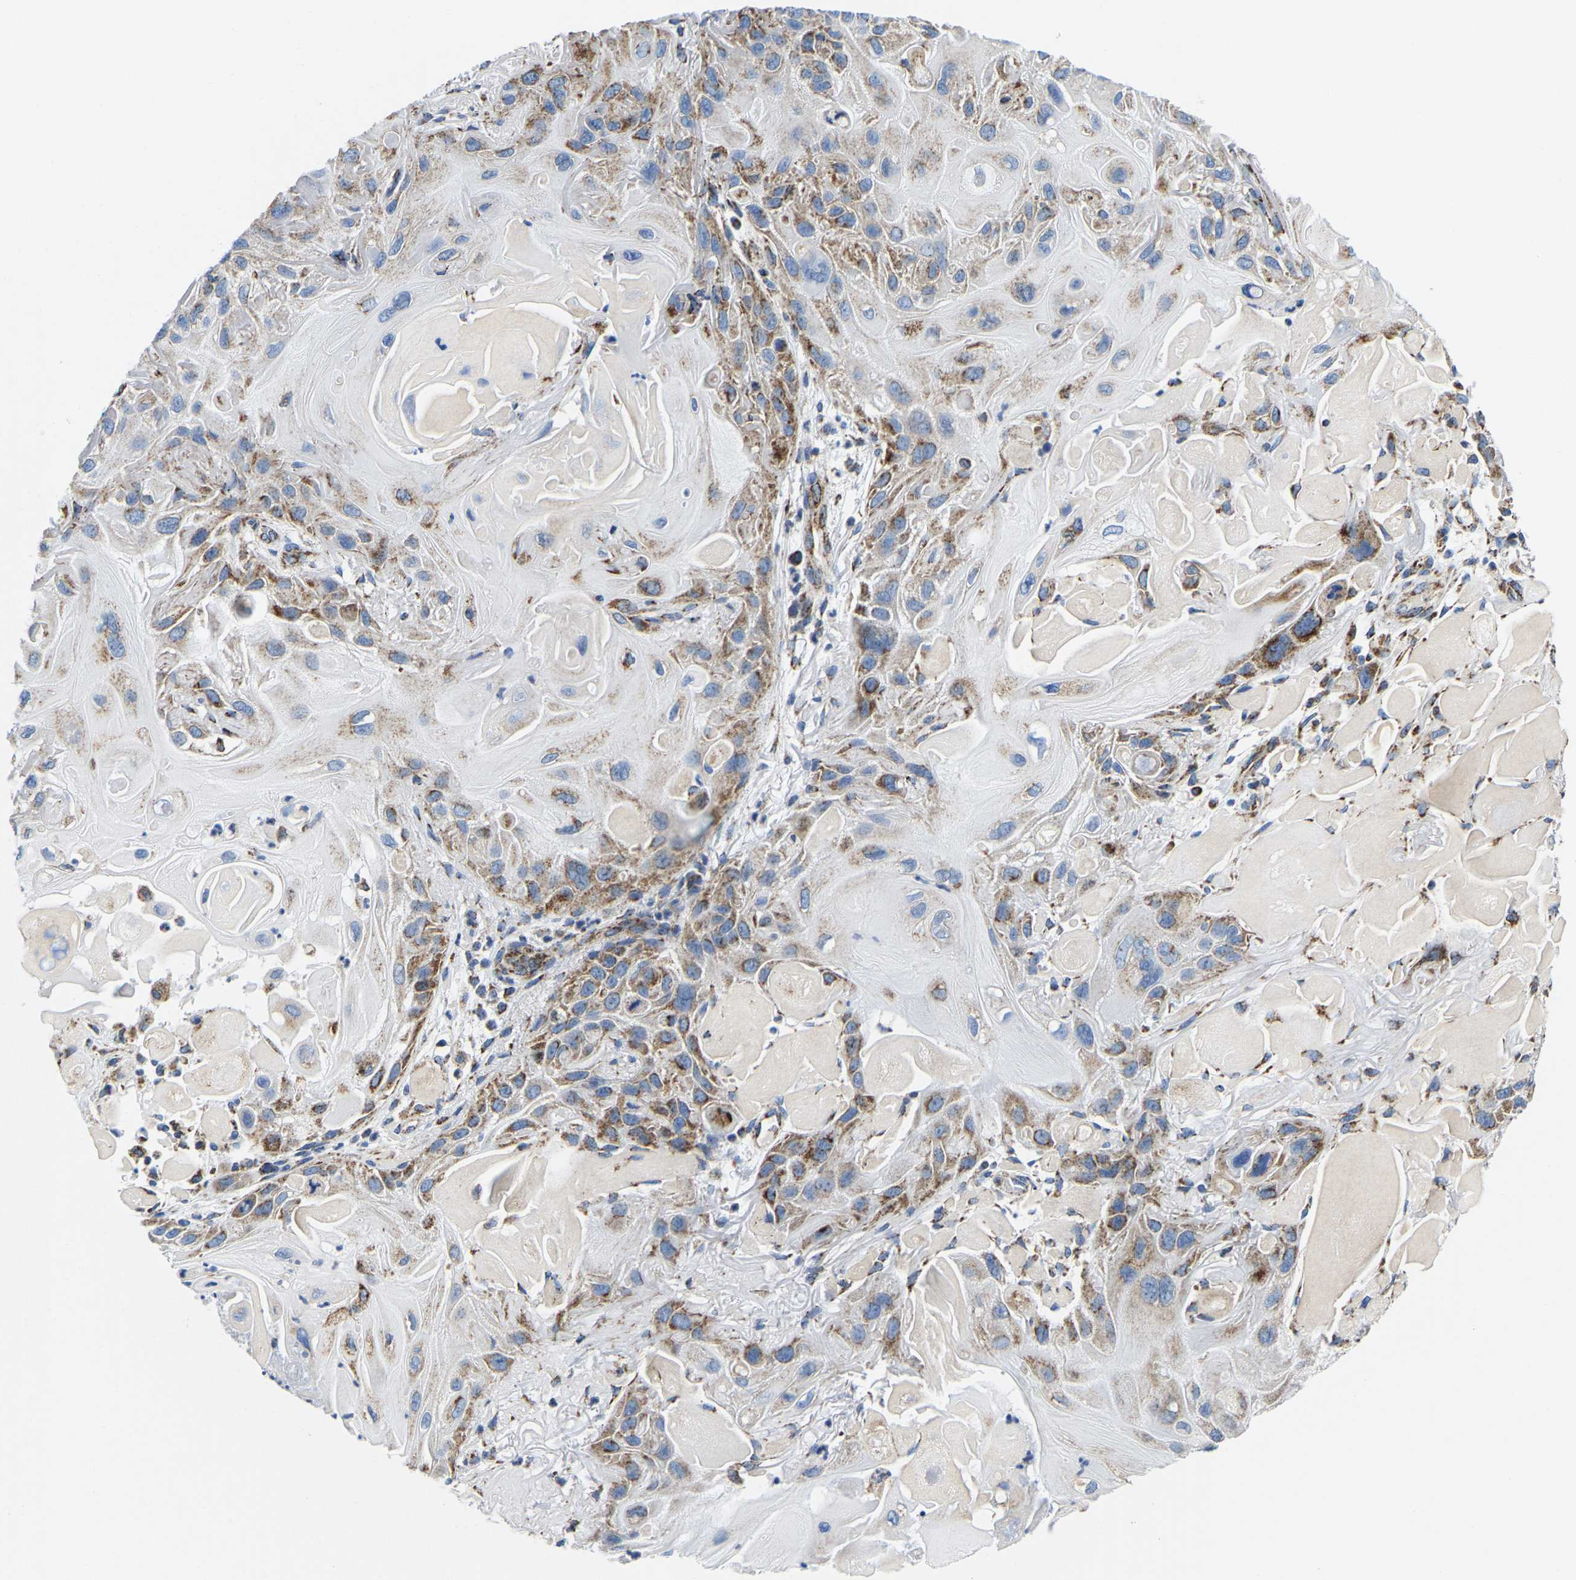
{"staining": {"intensity": "moderate", "quantity": "<25%", "location": "cytoplasmic/membranous"}, "tissue": "skin cancer", "cell_type": "Tumor cells", "image_type": "cancer", "snomed": [{"axis": "morphology", "description": "Squamous cell carcinoma, NOS"}, {"axis": "topography", "description": "Skin"}], "caption": "A low amount of moderate cytoplasmic/membranous staining is seen in approximately <25% of tumor cells in skin cancer tissue. Using DAB (3,3'-diaminobenzidine) (brown) and hematoxylin (blue) stains, captured at high magnification using brightfield microscopy.", "gene": "SFXN1", "patient": {"sex": "female", "age": 77}}